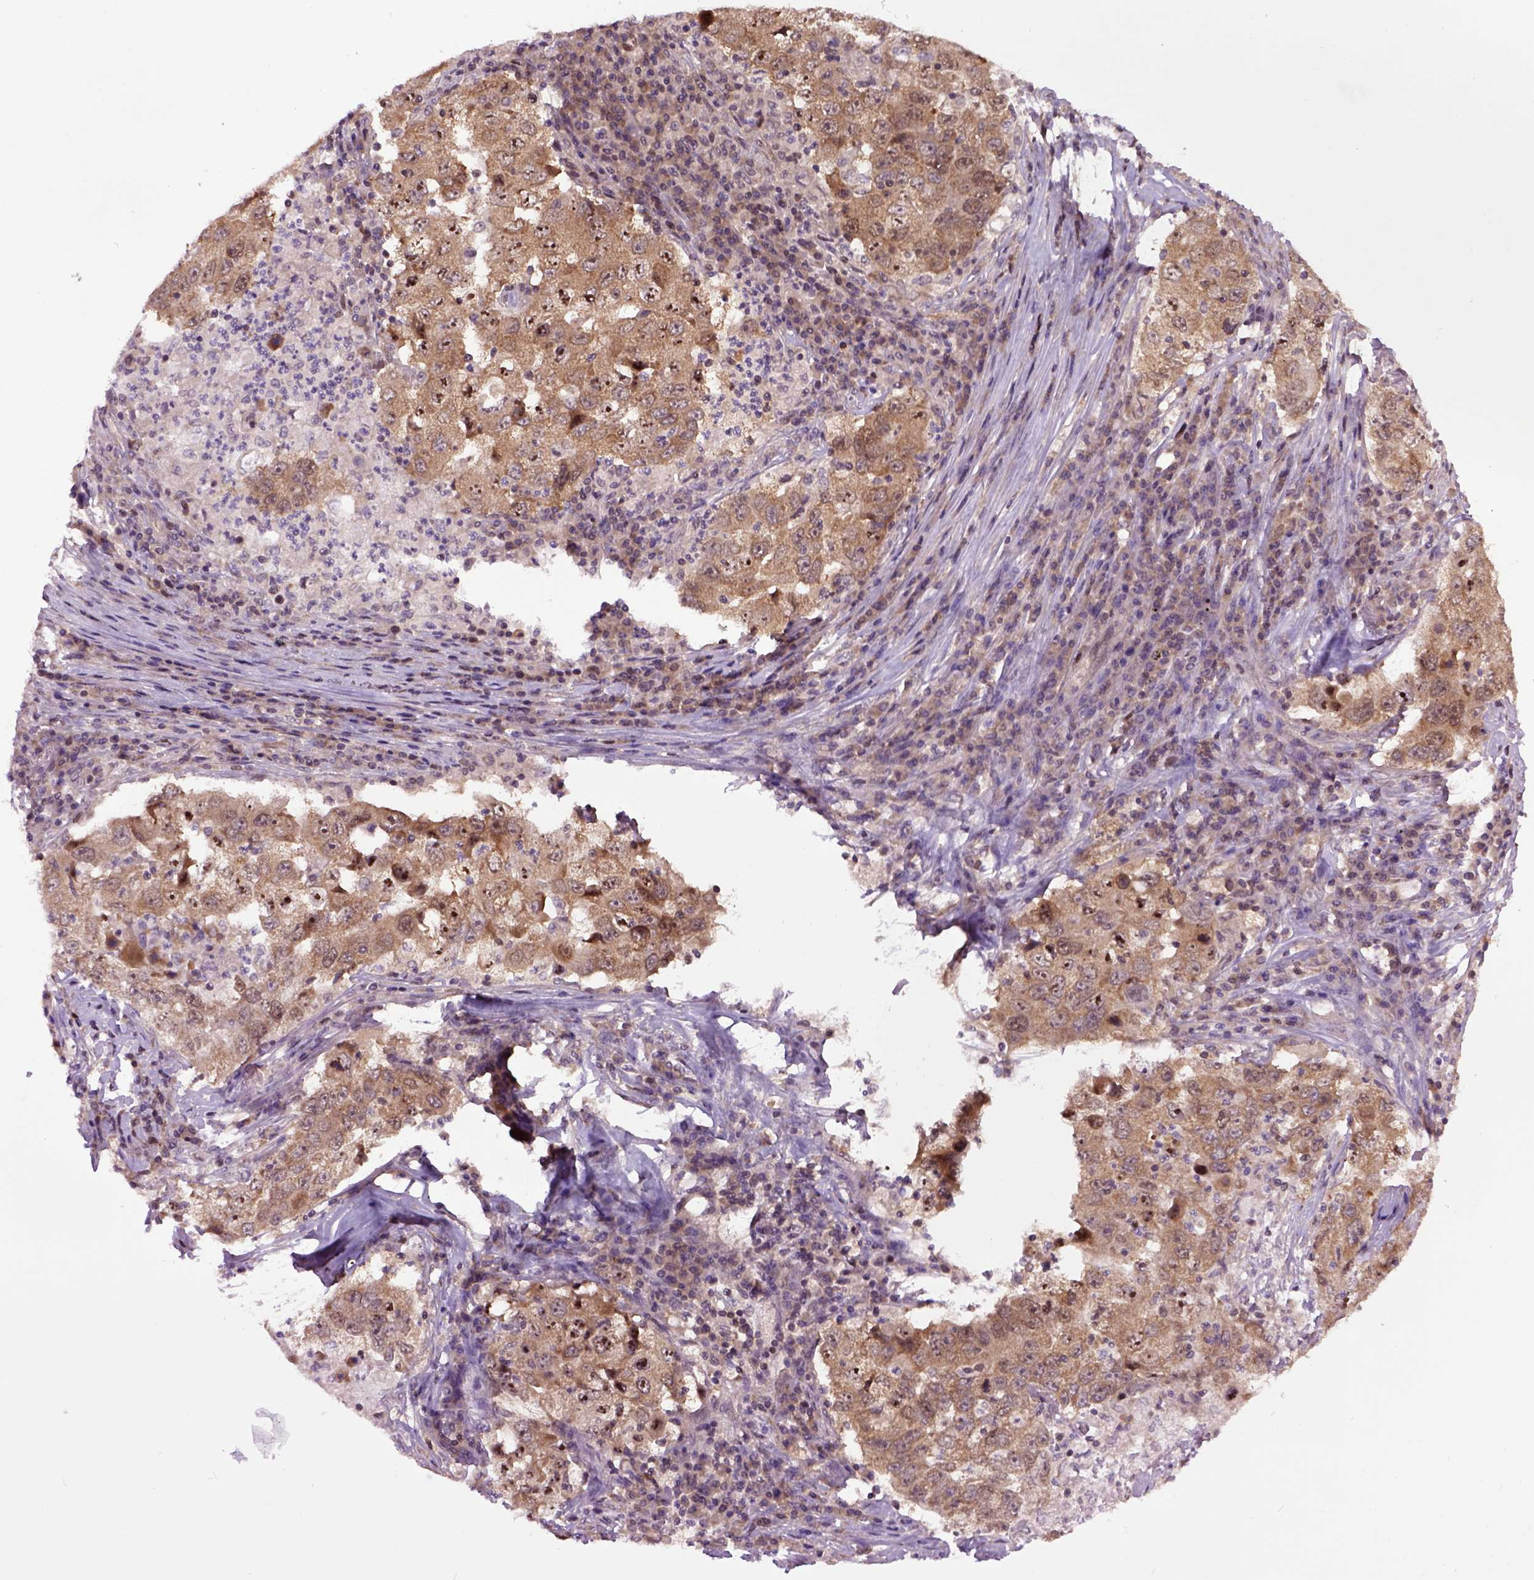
{"staining": {"intensity": "moderate", "quantity": ">75%", "location": "cytoplasmic/membranous,nuclear"}, "tissue": "lung cancer", "cell_type": "Tumor cells", "image_type": "cancer", "snomed": [{"axis": "morphology", "description": "Adenocarcinoma, NOS"}, {"axis": "topography", "description": "Lung"}], "caption": "Adenocarcinoma (lung) stained with DAB (3,3'-diaminobenzidine) immunohistochemistry (IHC) reveals medium levels of moderate cytoplasmic/membranous and nuclear positivity in approximately >75% of tumor cells. Immunohistochemistry (ihc) stains the protein in brown and the nuclei are stained blue.", "gene": "WDR48", "patient": {"sex": "male", "age": 73}}